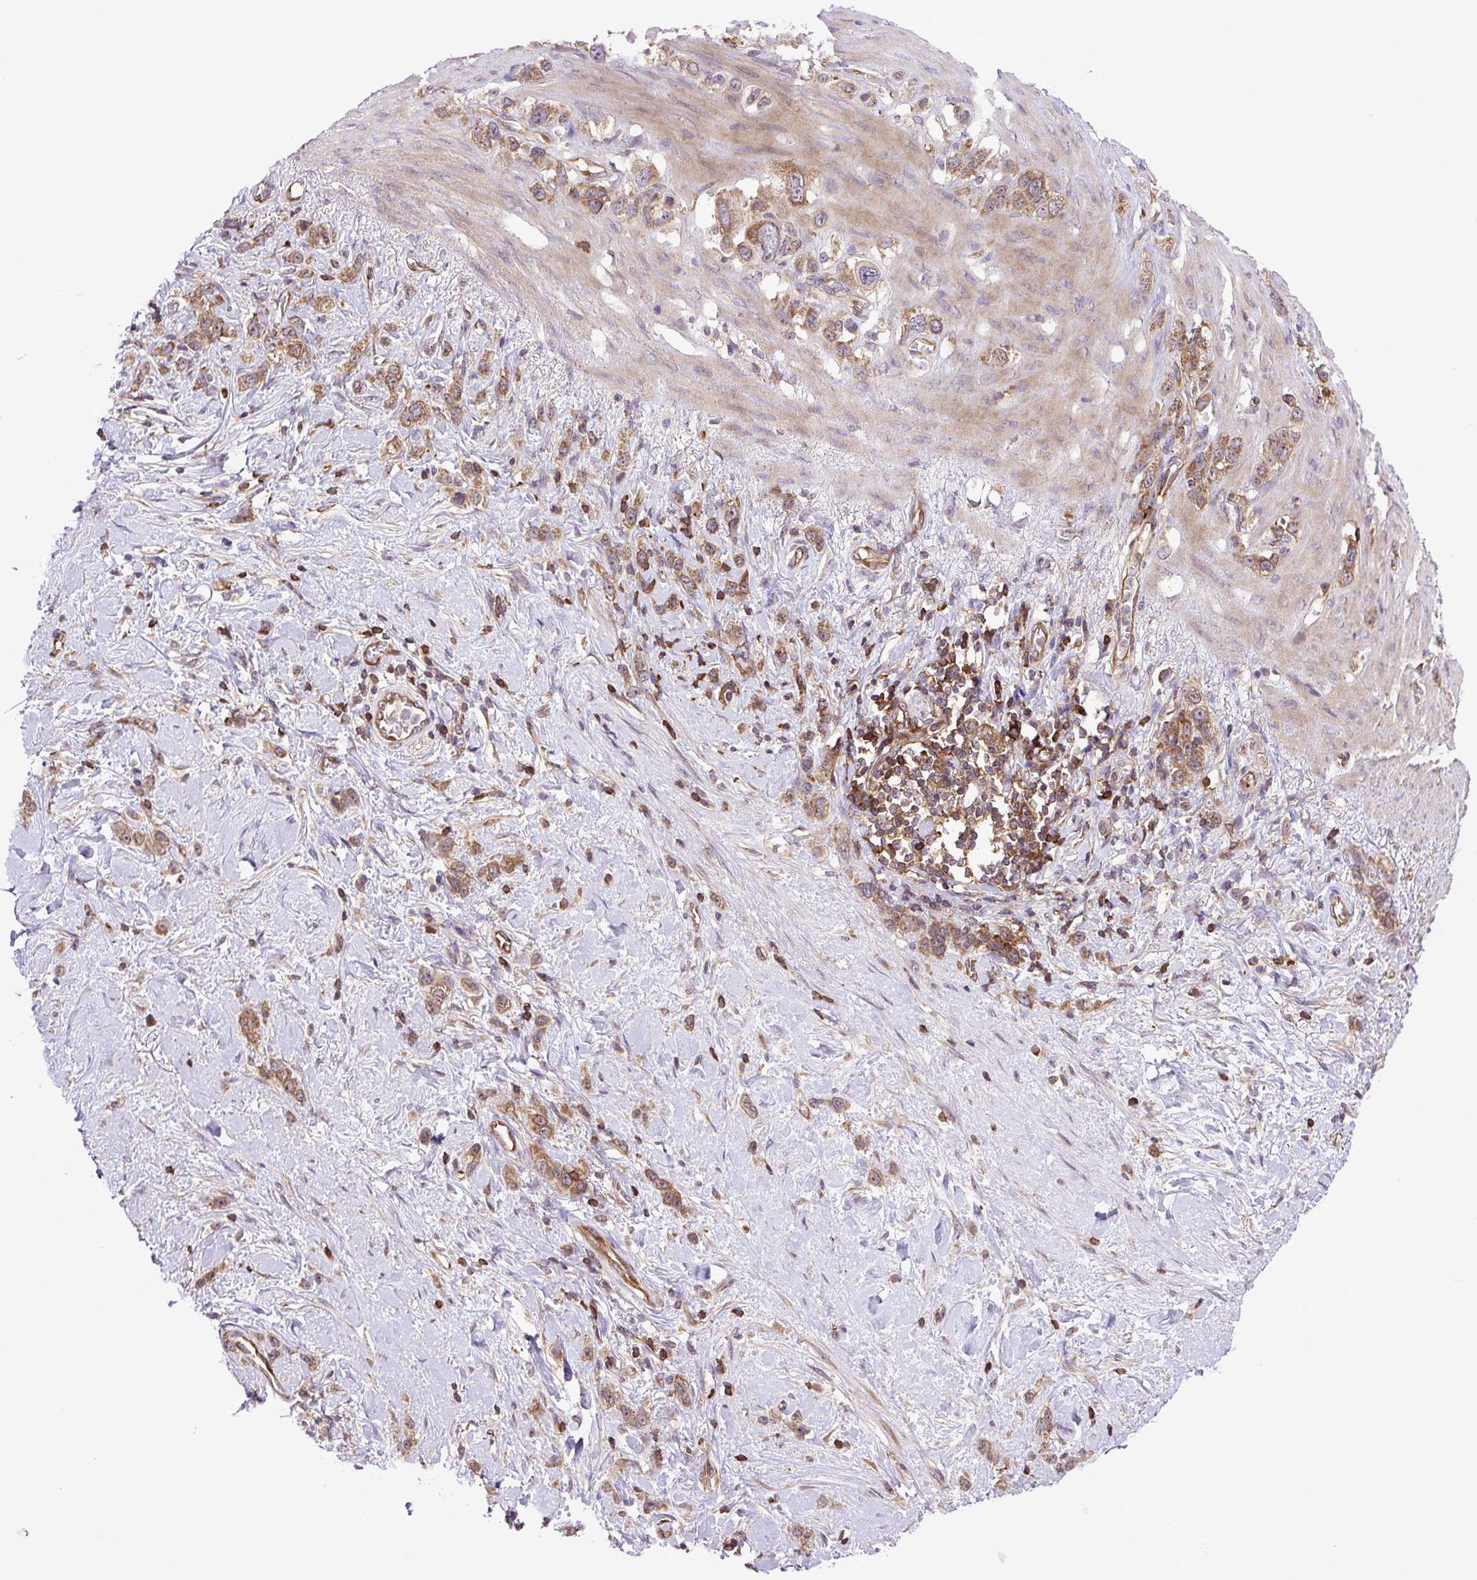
{"staining": {"intensity": "moderate", "quantity": ">75%", "location": "cytoplasmic/membranous,nuclear"}, "tissue": "stomach cancer", "cell_type": "Tumor cells", "image_type": "cancer", "snomed": [{"axis": "morphology", "description": "Adenocarcinoma, NOS"}, {"axis": "topography", "description": "Stomach"}], "caption": "The micrograph displays a brown stain indicating the presence of a protein in the cytoplasmic/membranous and nuclear of tumor cells in adenocarcinoma (stomach).", "gene": "PLCG1", "patient": {"sex": "female", "age": 65}}